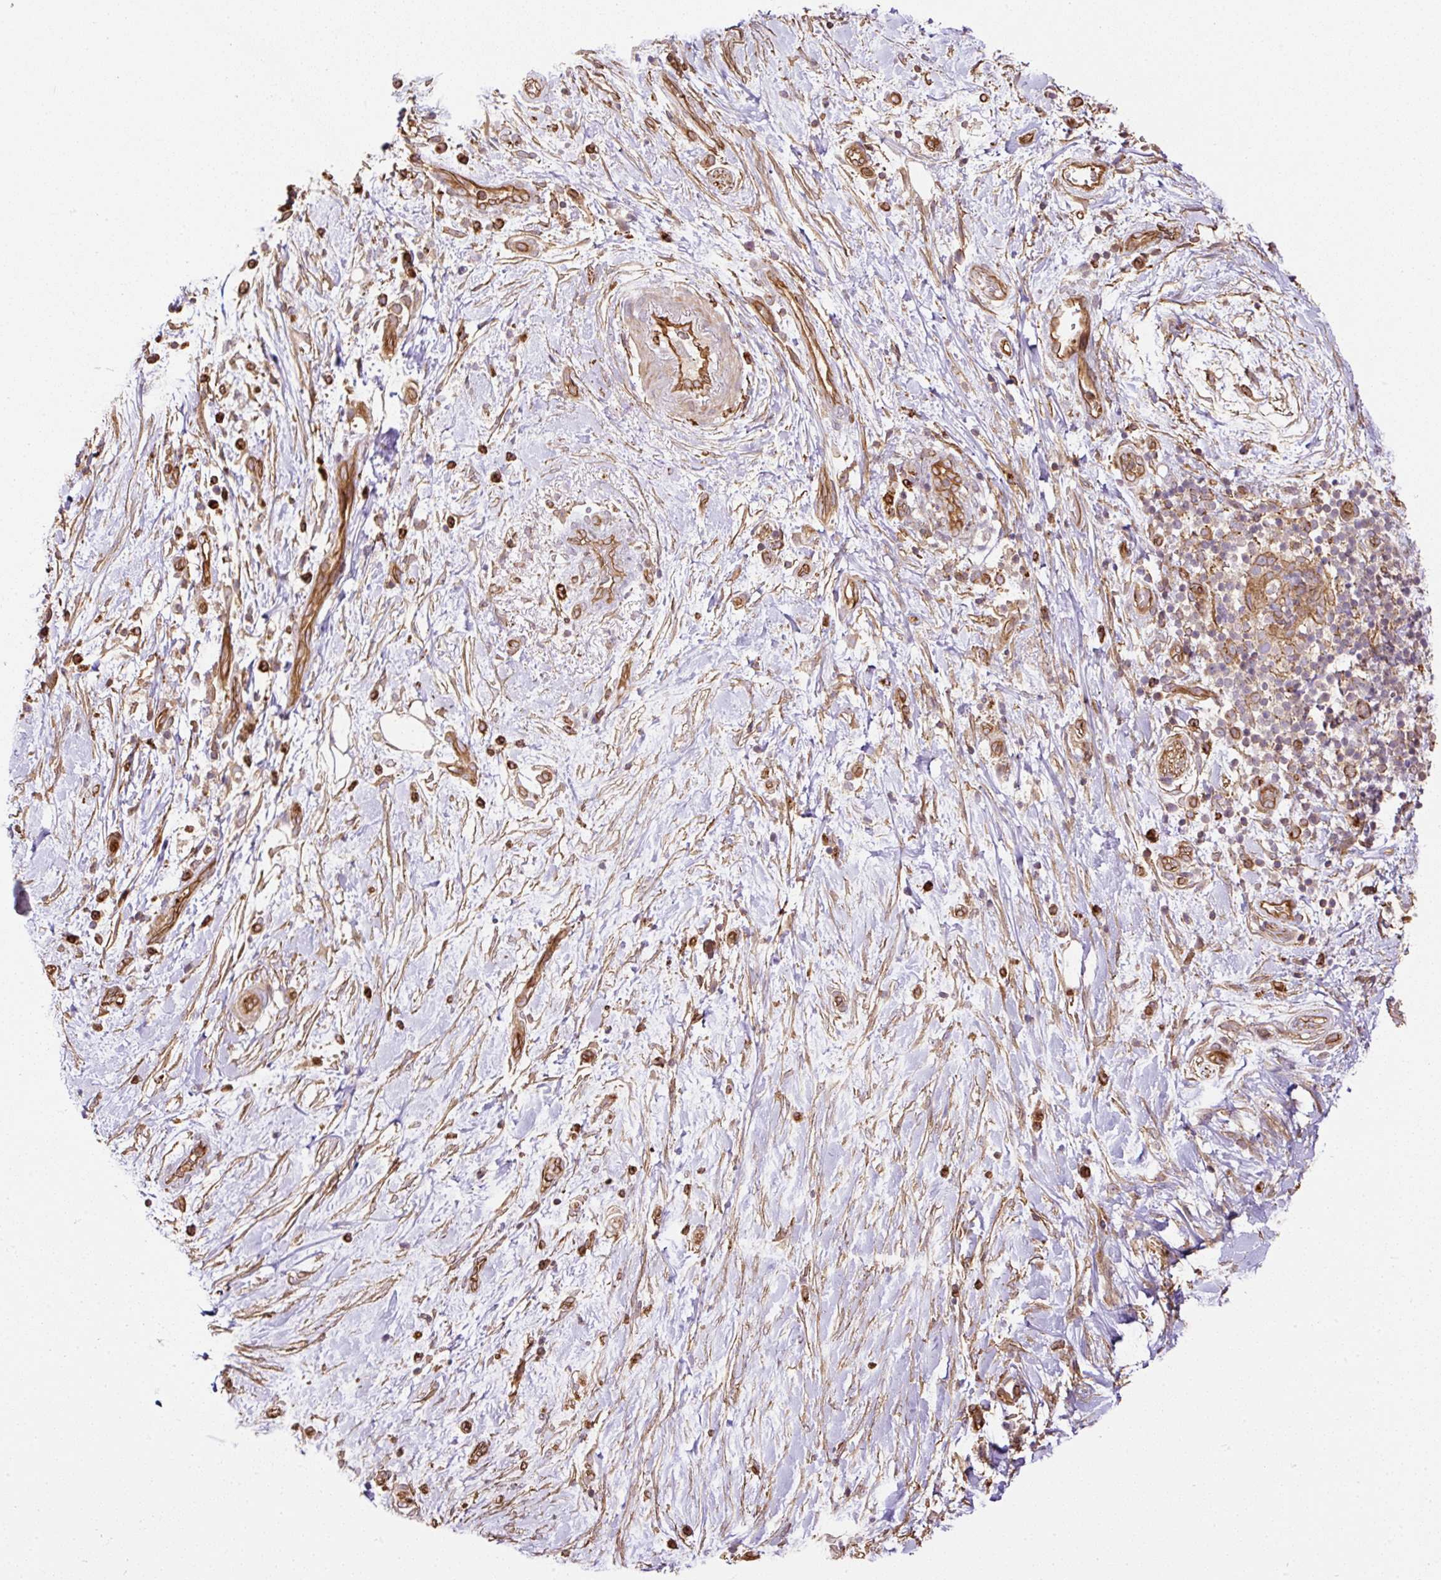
{"staining": {"intensity": "moderate", "quantity": ">75%", "location": "cytoplasmic/membranous"}, "tissue": "pancreatic cancer", "cell_type": "Tumor cells", "image_type": "cancer", "snomed": [{"axis": "morphology", "description": "Adenocarcinoma, NOS"}, {"axis": "topography", "description": "Pancreas"}], "caption": "Human pancreatic cancer (adenocarcinoma) stained for a protein (brown) reveals moderate cytoplasmic/membranous positive staining in about >75% of tumor cells.", "gene": "B3GALT5", "patient": {"sex": "female", "age": 72}}